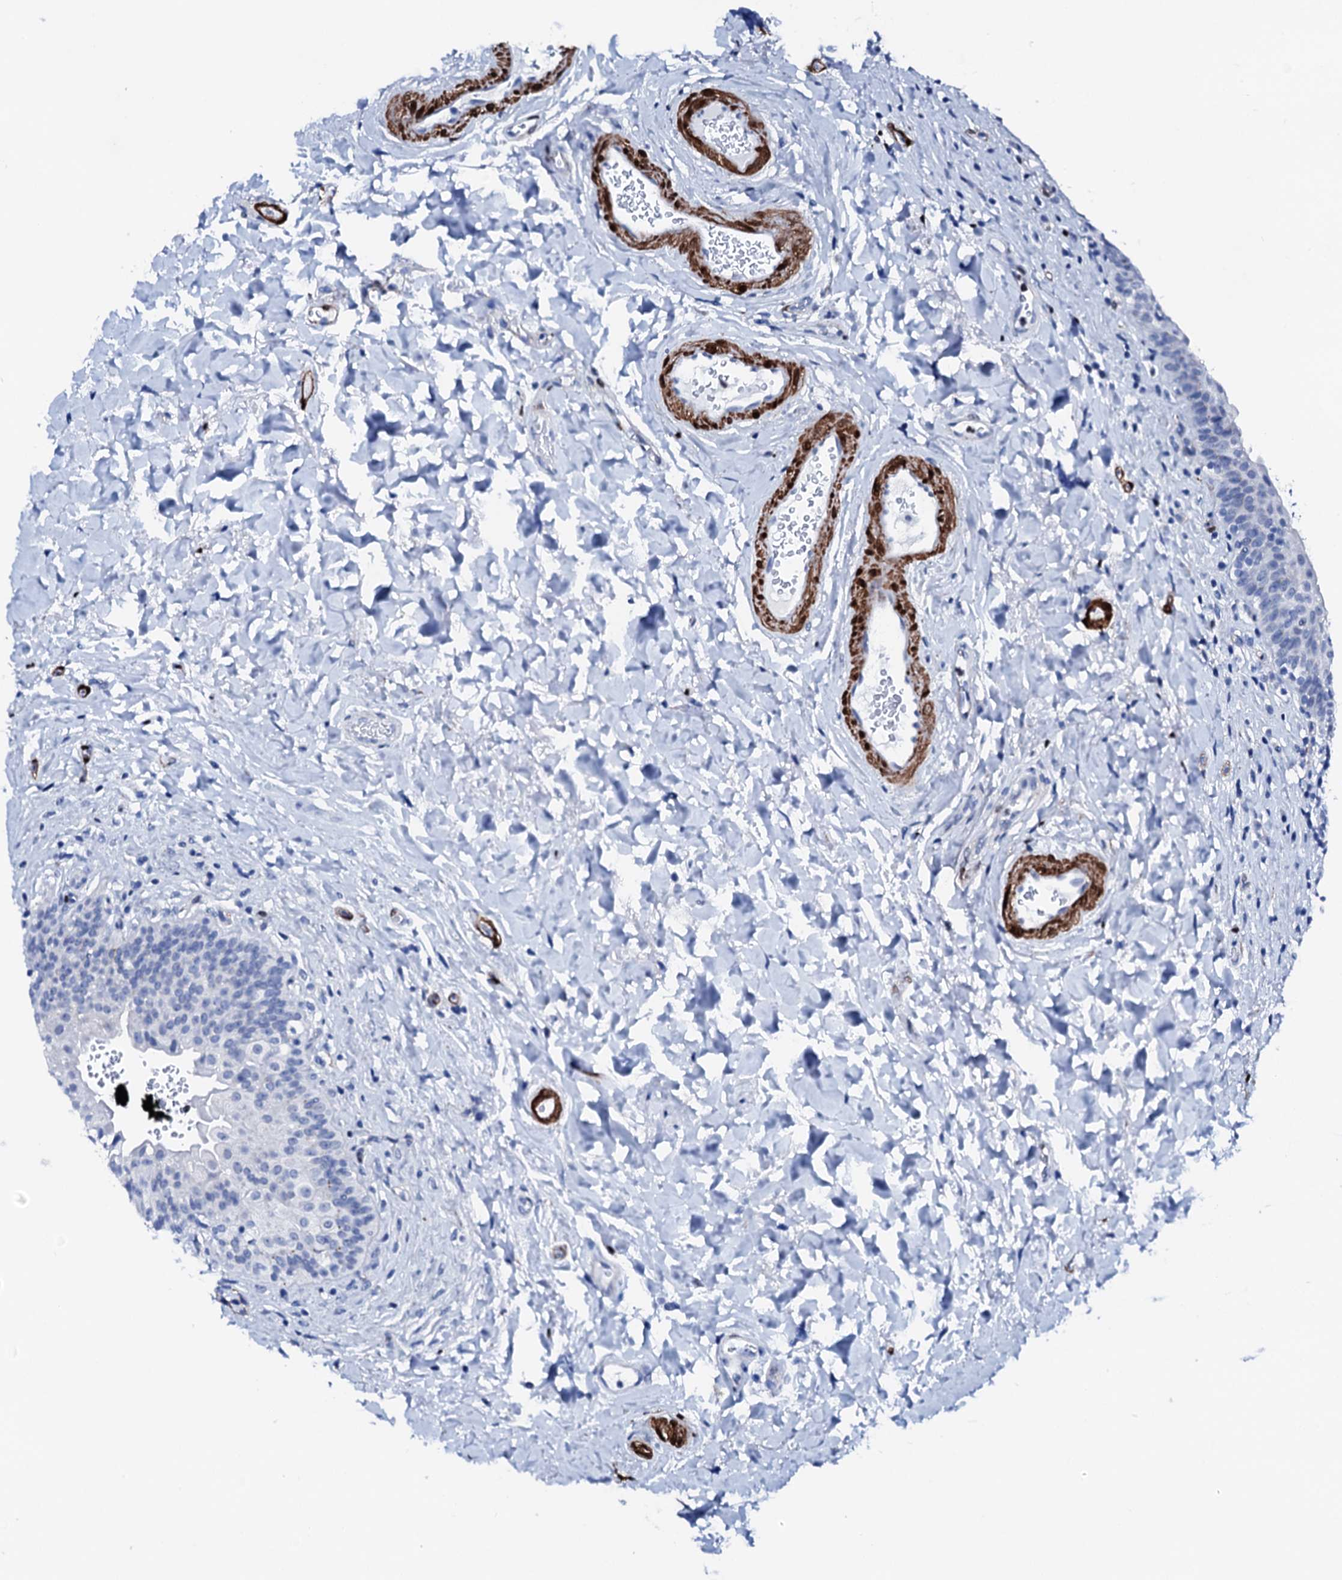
{"staining": {"intensity": "negative", "quantity": "none", "location": "none"}, "tissue": "urinary bladder", "cell_type": "Urothelial cells", "image_type": "normal", "snomed": [{"axis": "morphology", "description": "Normal tissue, NOS"}, {"axis": "topography", "description": "Urinary bladder"}], "caption": "Human urinary bladder stained for a protein using IHC shows no expression in urothelial cells.", "gene": "NRIP2", "patient": {"sex": "male", "age": 83}}